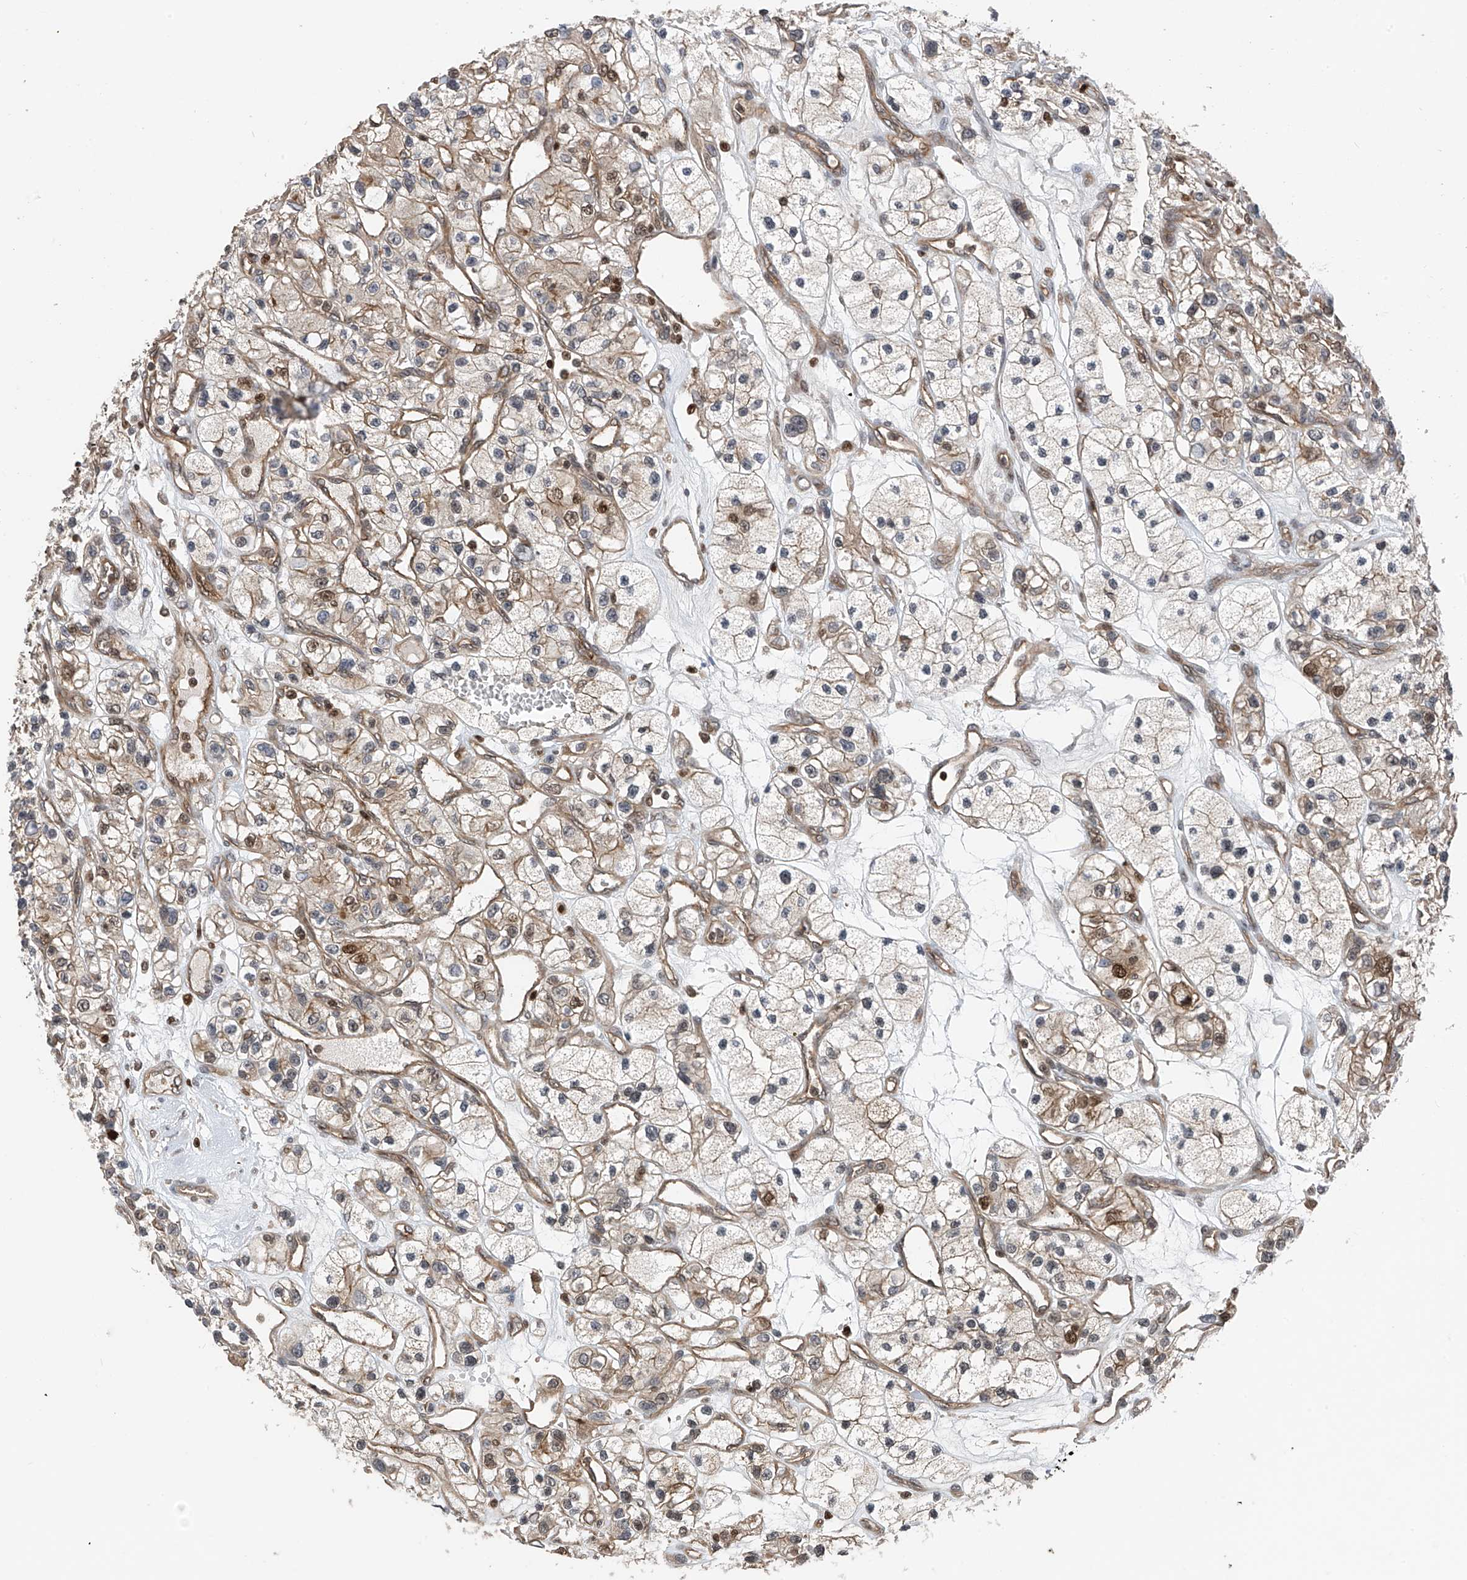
{"staining": {"intensity": "weak", "quantity": "<25%", "location": "cytoplasmic/membranous"}, "tissue": "renal cancer", "cell_type": "Tumor cells", "image_type": "cancer", "snomed": [{"axis": "morphology", "description": "Adenocarcinoma, NOS"}, {"axis": "topography", "description": "Kidney"}], "caption": "Tumor cells are negative for brown protein staining in adenocarcinoma (renal).", "gene": "DNAJC9", "patient": {"sex": "female", "age": 57}}